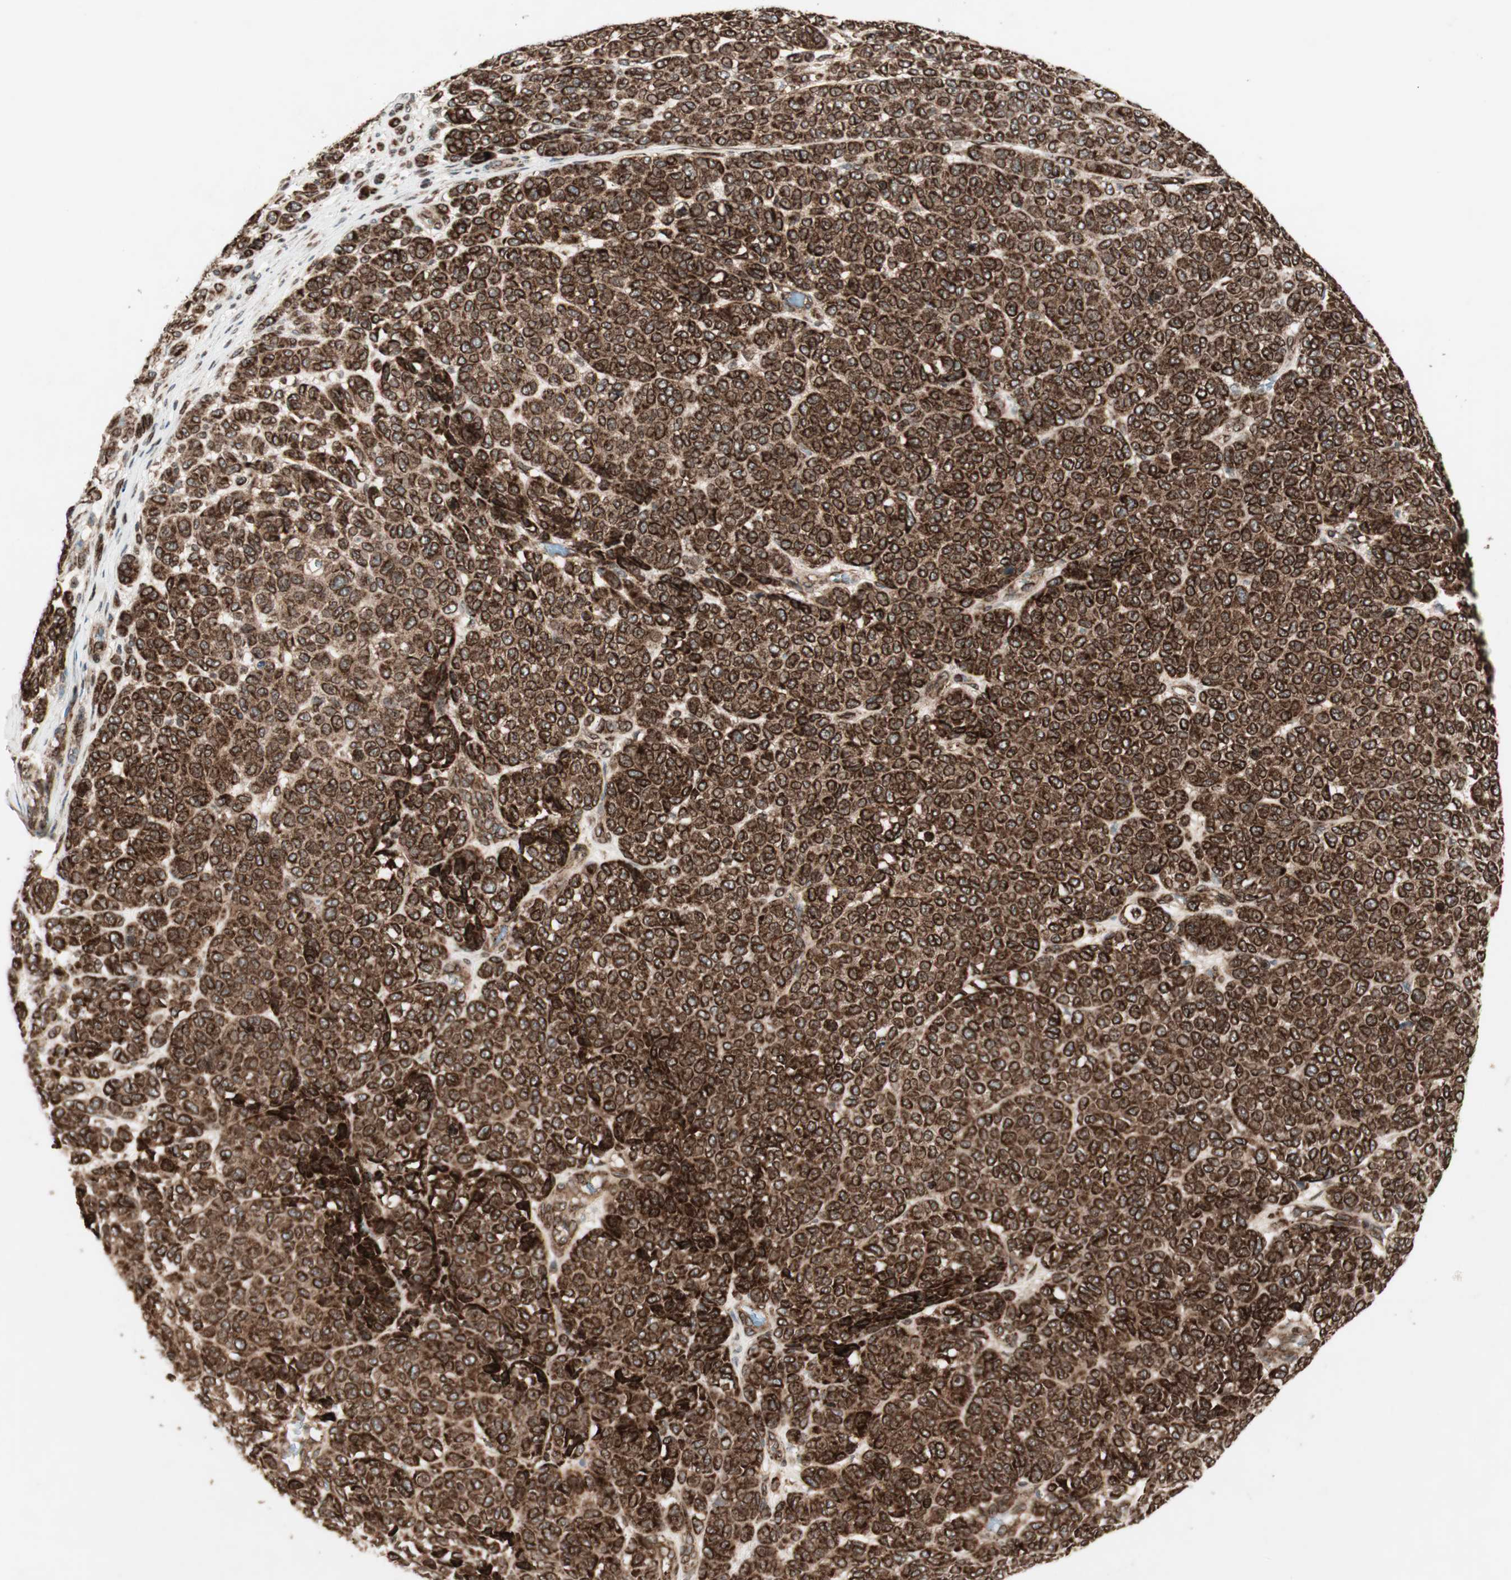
{"staining": {"intensity": "strong", "quantity": ">75%", "location": "cytoplasmic/membranous,nuclear"}, "tissue": "melanoma", "cell_type": "Tumor cells", "image_type": "cancer", "snomed": [{"axis": "morphology", "description": "Malignant melanoma, NOS"}, {"axis": "topography", "description": "Skin"}], "caption": "Immunohistochemical staining of human malignant melanoma exhibits high levels of strong cytoplasmic/membranous and nuclear protein expression in approximately >75% of tumor cells. The staining was performed using DAB (3,3'-diaminobenzidine) to visualize the protein expression in brown, while the nuclei were stained in blue with hematoxylin (Magnification: 20x).", "gene": "NUP62", "patient": {"sex": "male", "age": 59}}